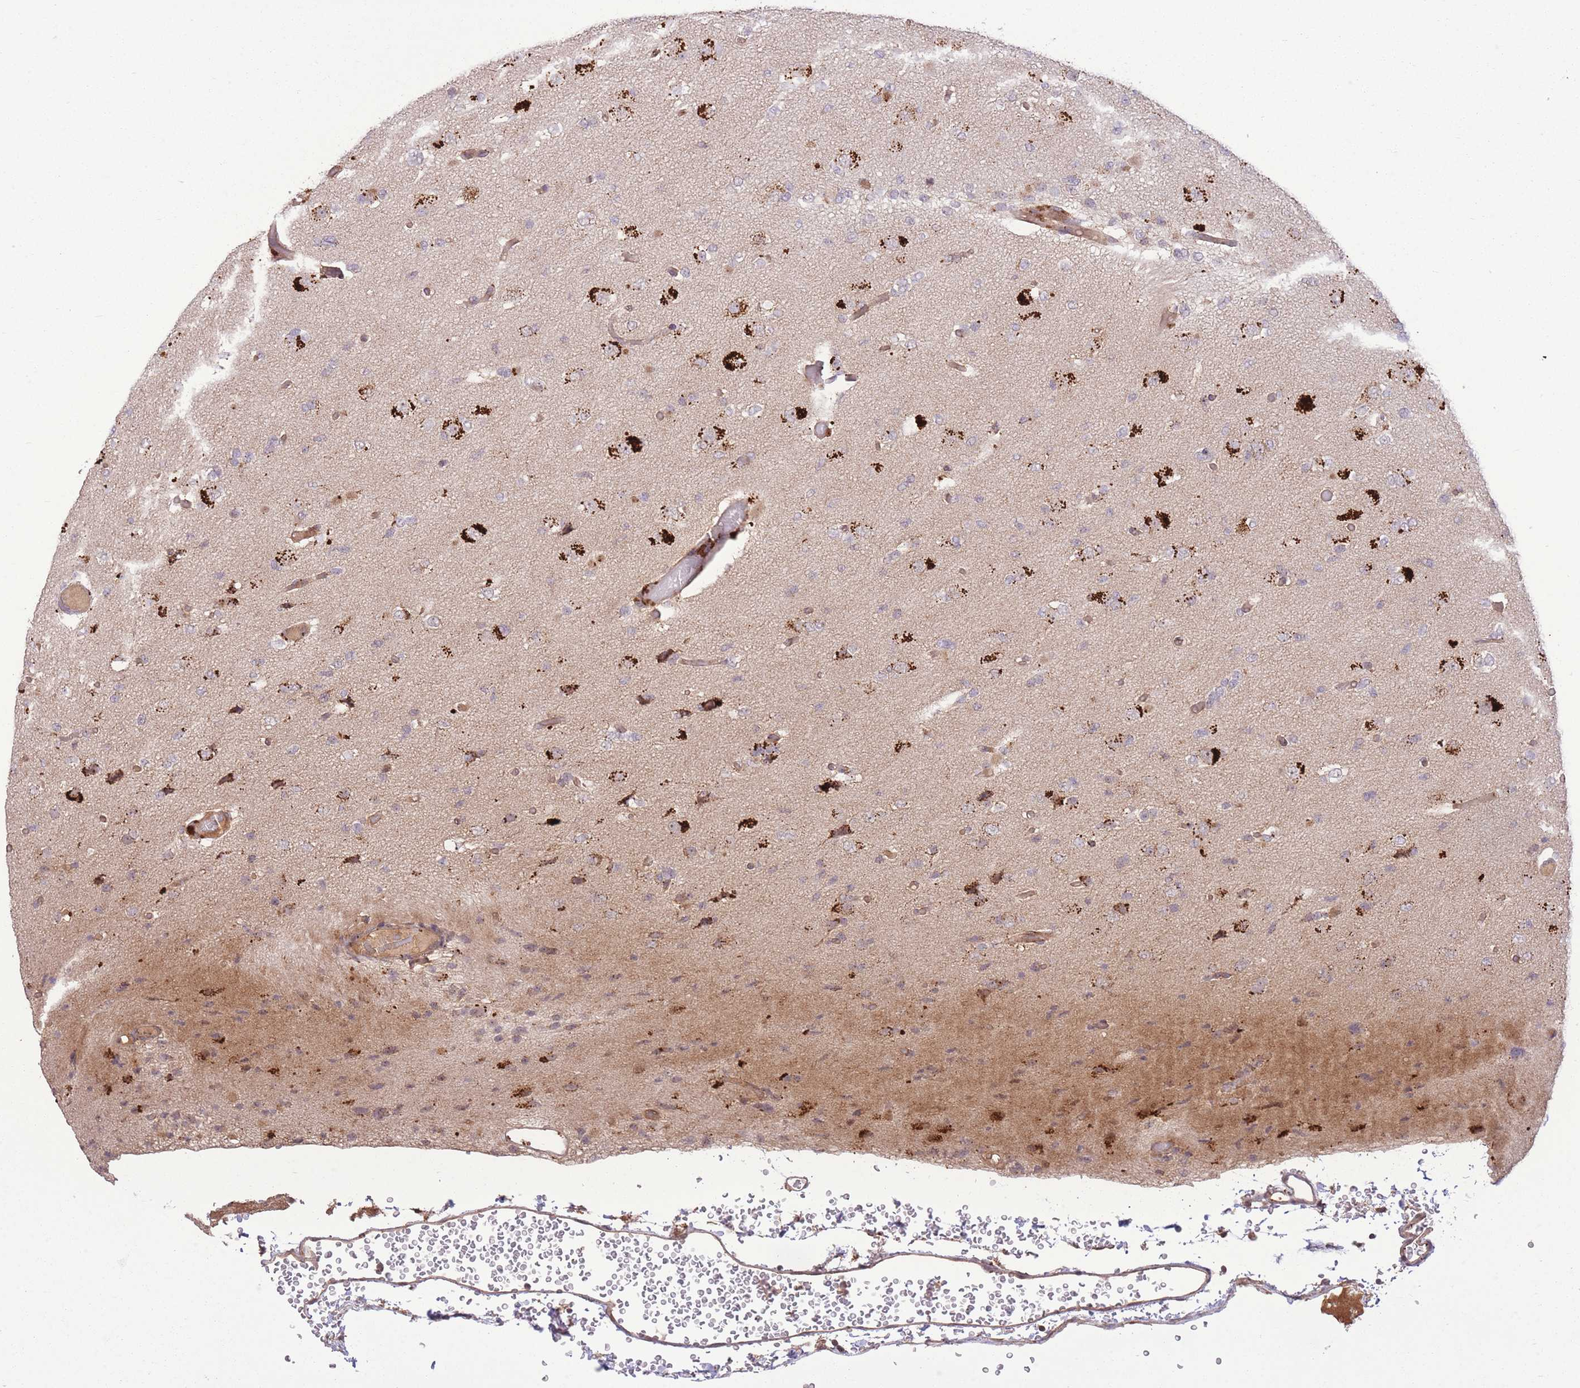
{"staining": {"intensity": "negative", "quantity": "none", "location": "none"}, "tissue": "glioma", "cell_type": "Tumor cells", "image_type": "cancer", "snomed": [{"axis": "morphology", "description": "Glioma, malignant, Low grade"}, {"axis": "topography", "description": "Brain"}], "caption": "Human low-grade glioma (malignant) stained for a protein using IHC exhibits no expression in tumor cells.", "gene": "POLR3F", "patient": {"sex": "female", "age": 22}}